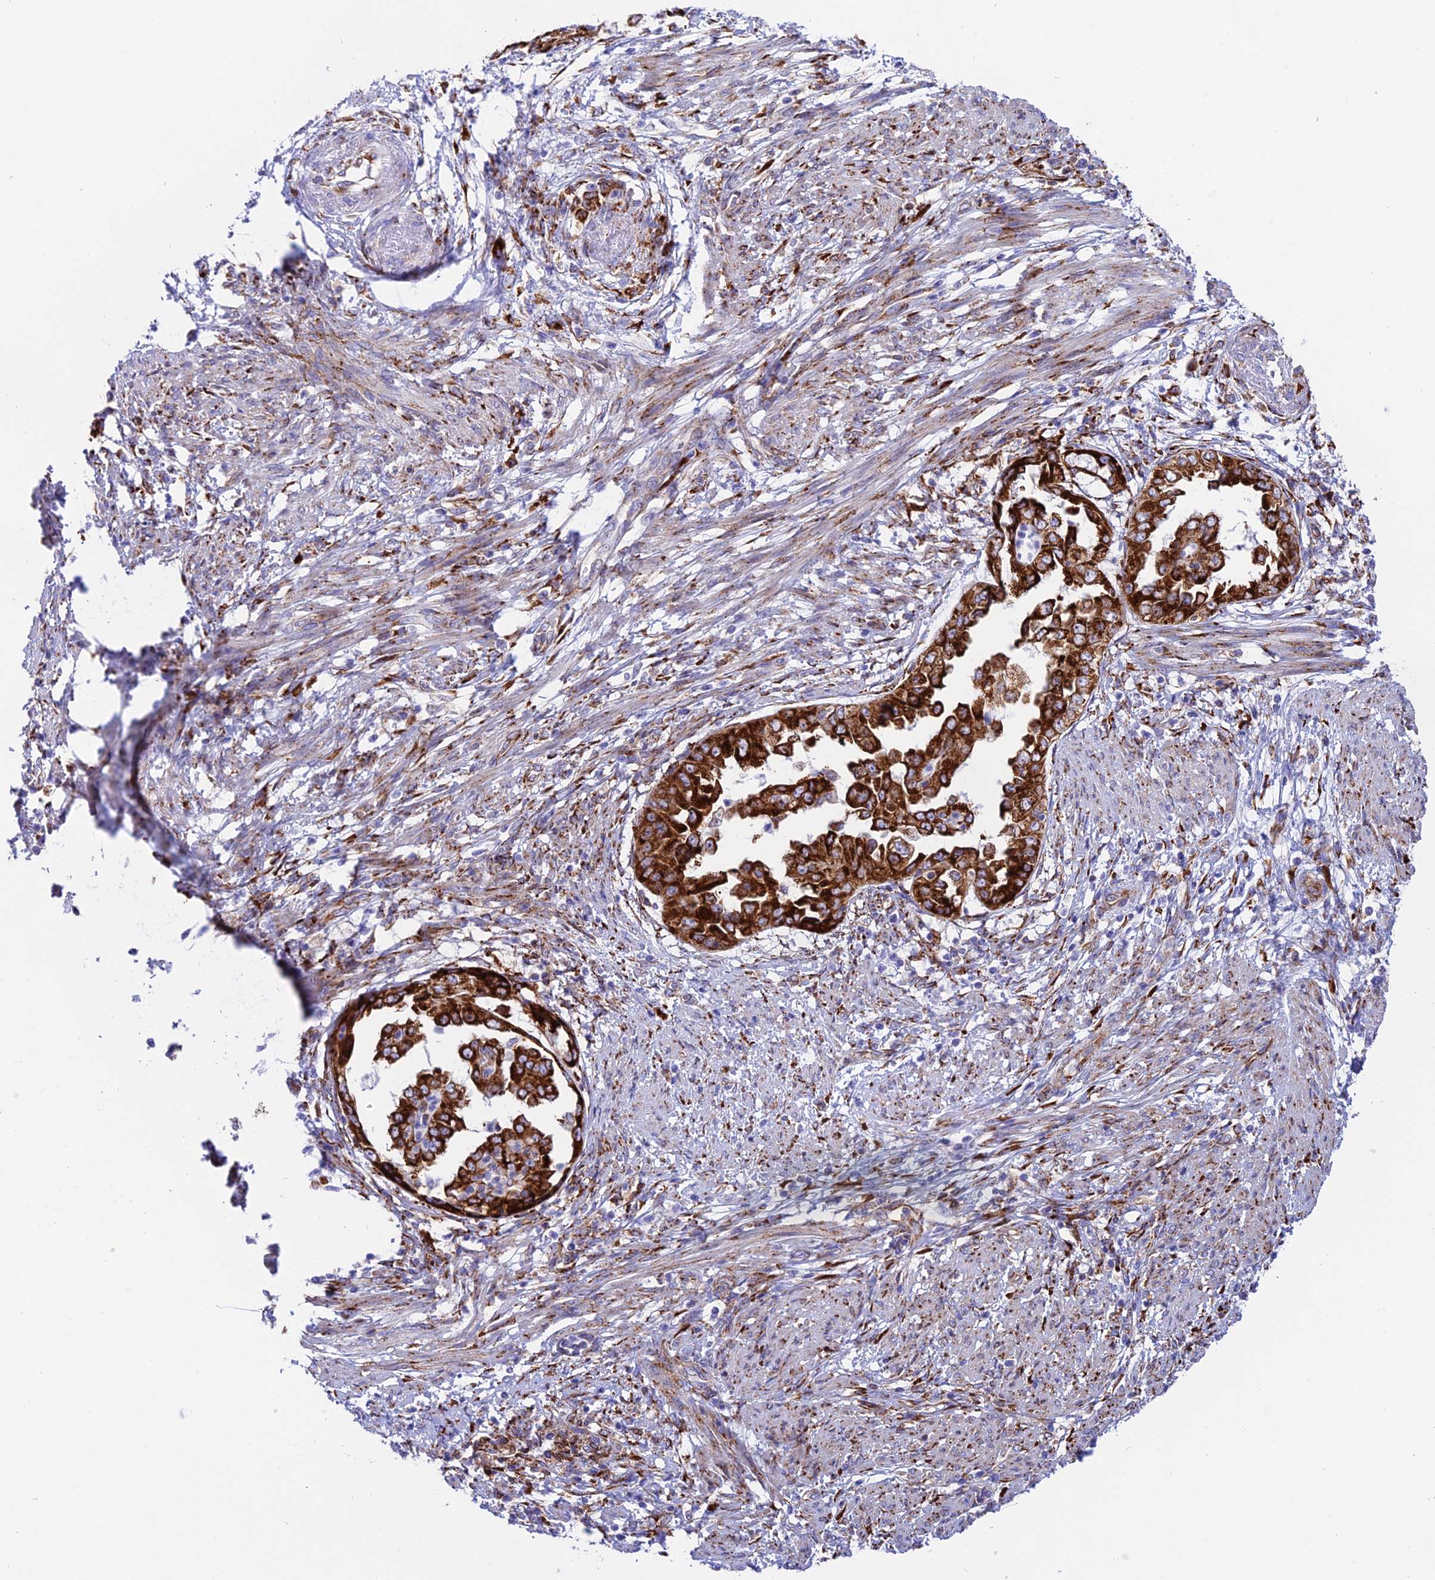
{"staining": {"intensity": "strong", "quantity": ">75%", "location": "cytoplasmic/membranous"}, "tissue": "endometrial cancer", "cell_type": "Tumor cells", "image_type": "cancer", "snomed": [{"axis": "morphology", "description": "Adenocarcinoma, NOS"}, {"axis": "topography", "description": "Endometrium"}], "caption": "There is high levels of strong cytoplasmic/membranous expression in tumor cells of endometrial cancer, as demonstrated by immunohistochemical staining (brown color).", "gene": "TUBGCP6", "patient": {"sex": "female", "age": 85}}